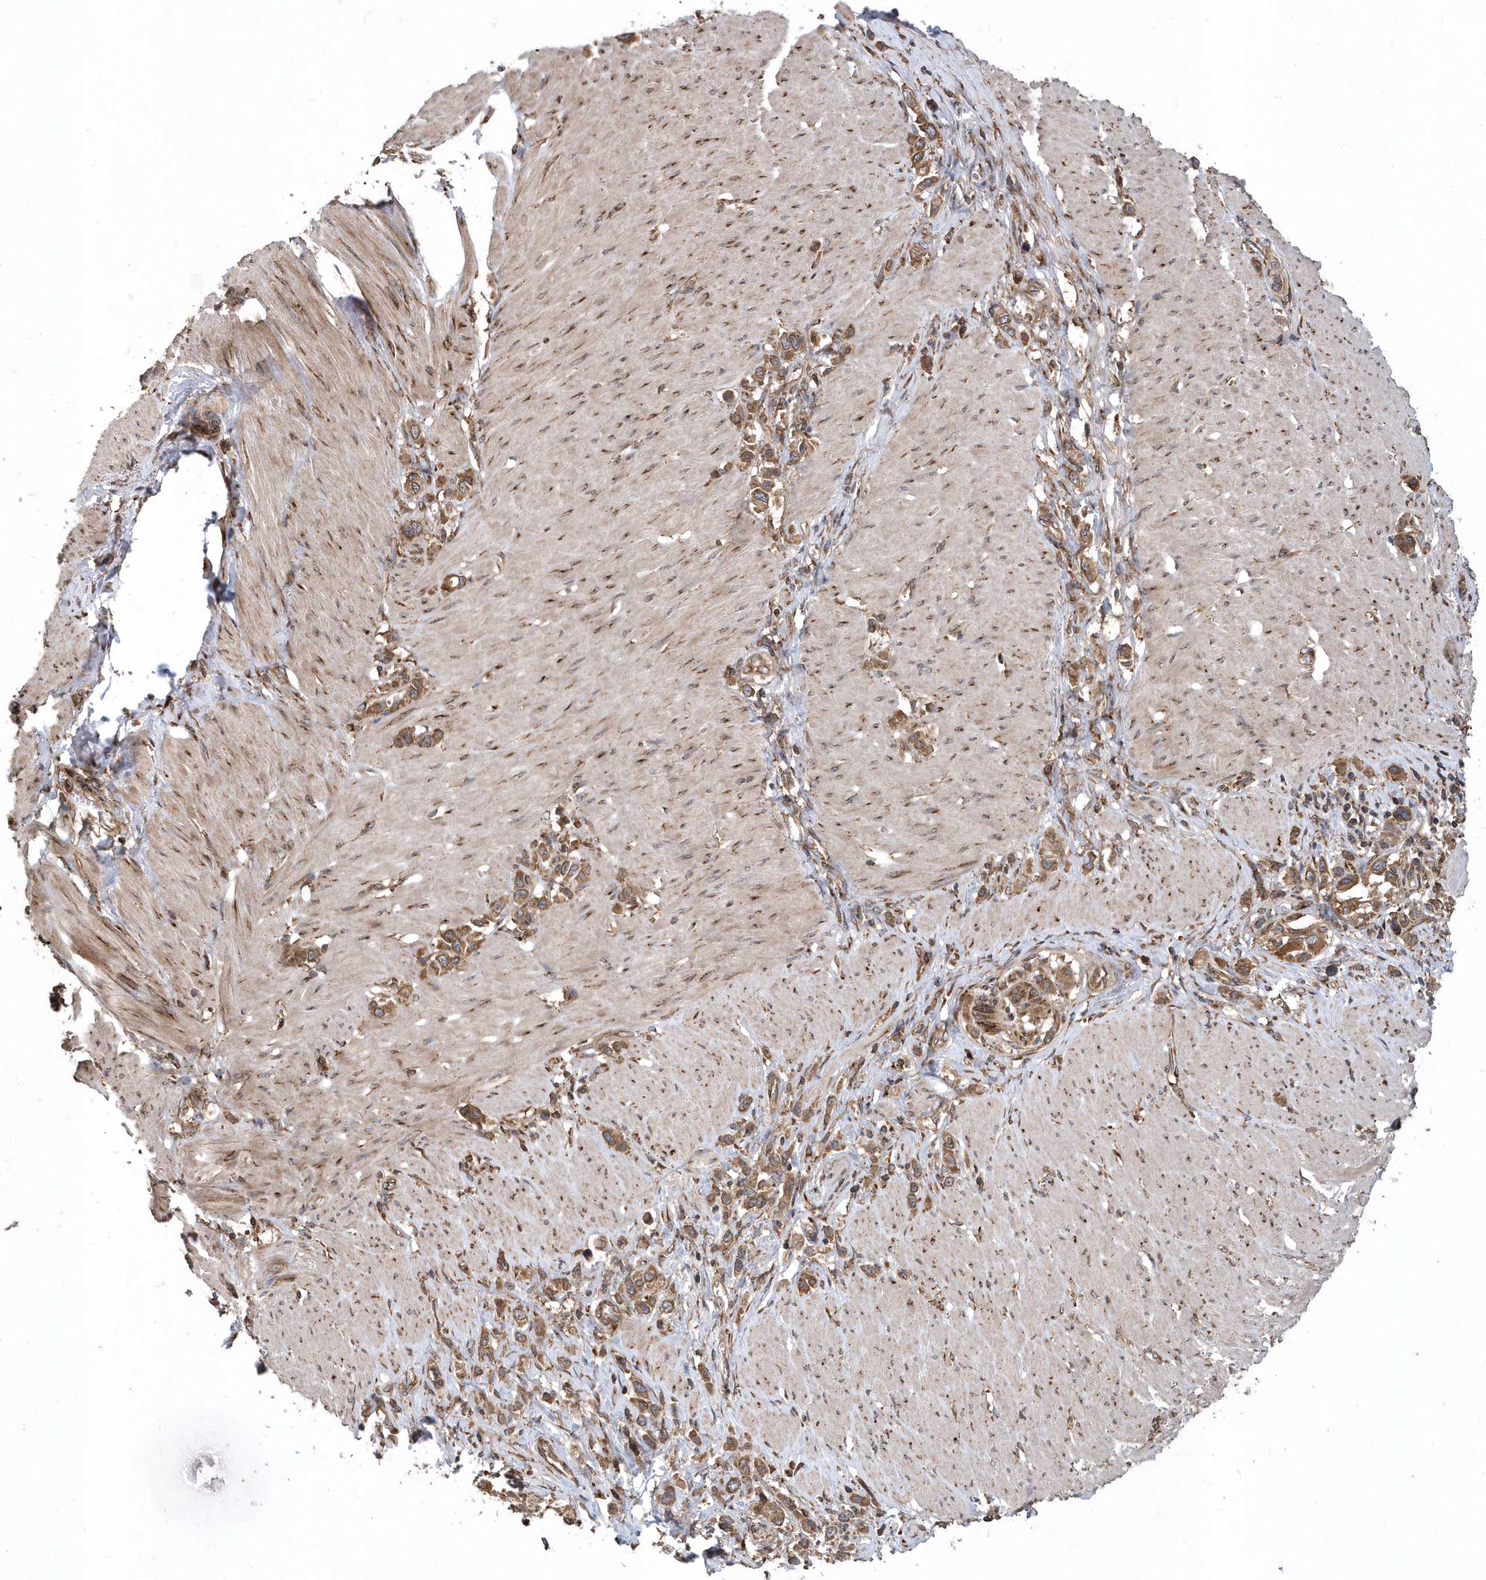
{"staining": {"intensity": "moderate", "quantity": ">75%", "location": "cytoplasmic/membranous"}, "tissue": "stomach cancer", "cell_type": "Tumor cells", "image_type": "cancer", "snomed": [{"axis": "morphology", "description": "Normal tissue, NOS"}, {"axis": "morphology", "description": "Adenocarcinoma, NOS"}, {"axis": "topography", "description": "Stomach, upper"}, {"axis": "topography", "description": "Stomach"}], "caption": "Protein analysis of stomach adenocarcinoma tissue reveals moderate cytoplasmic/membranous expression in approximately >75% of tumor cells. The protein is shown in brown color, while the nuclei are stained blue.", "gene": "WASHC5", "patient": {"sex": "female", "age": 65}}